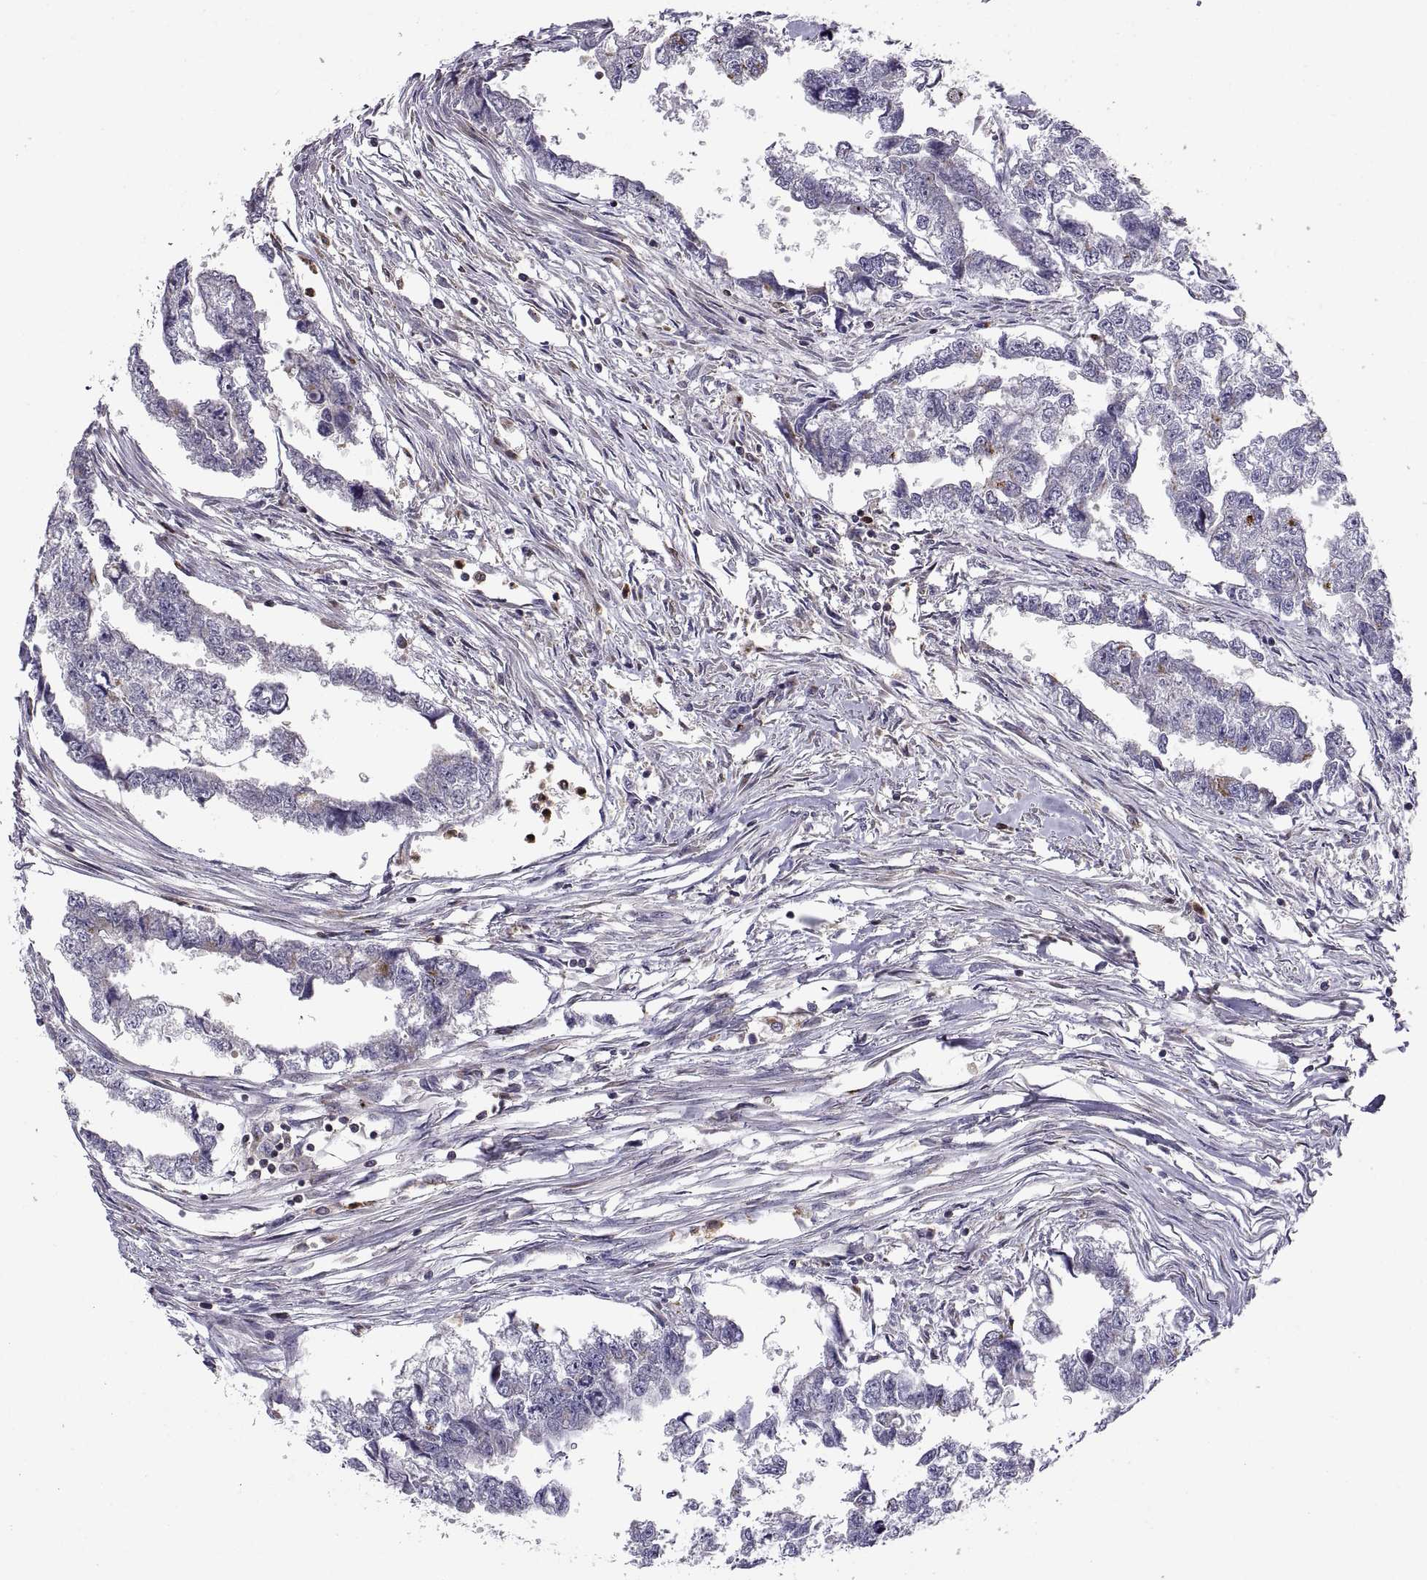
{"staining": {"intensity": "negative", "quantity": "none", "location": "none"}, "tissue": "testis cancer", "cell_type": "Tumor cells", "image_type": "cancer", "snomed": [{"axis": "morphology", "description": "Carcinoma, Embryonal, NOS"}, {"axis": "morphology", "description": "Teratoma, malignant, NOS"}, {"axis": "topography", "description": "Testis"}], "caption": "The immunohistochemistry histopathology image has no significant expression in tumor cells of testis embryonal carcinoma tissue. The staining was performed using DAB to visualize the protein expression in brown, while the nuclei were stained in blue with hematoxylin (Magnification: 20x).", "gene": "ACAP1", "patient": {"sex": "male", "age": 44}}